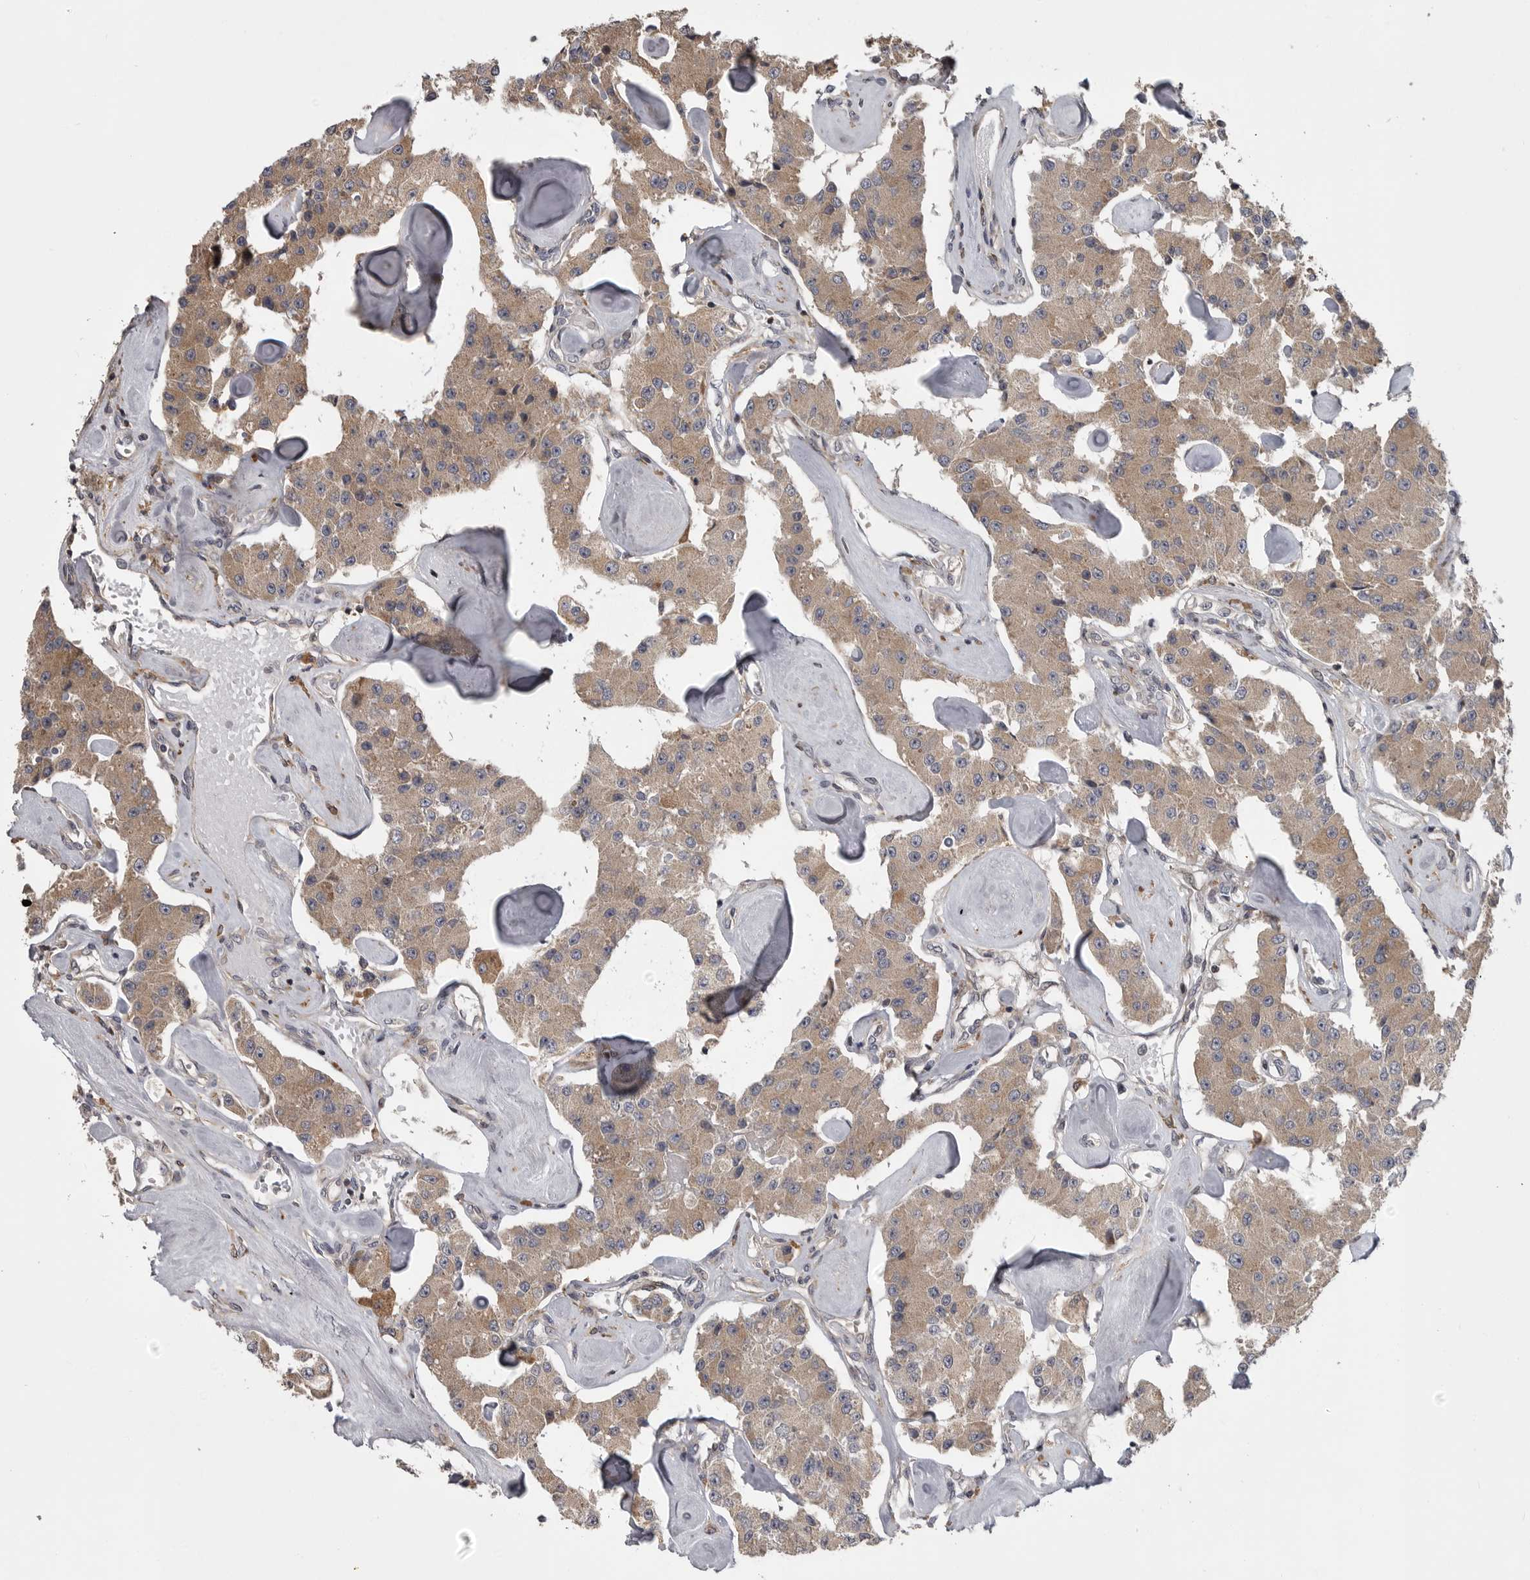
{"staining": {"intensity": "weak", "quantity": ">75%", "location": "cytoplasmic/membranous"}, "tissue": "carcinoid", "cell_type": "Tumor cells", "image_type": "cancer", "snomed": [{"axis": "morphology", "description": "Carcinoid, malignant, NOS"}, {"axis": "topography", "description": "Pancreas"}], "caption": "This is a histology image of immunohistochemistry staining of malignant carcinoid, which shows weak staining in the cytoplasmic/membranous of tumor cells.", "gene": "ZNRF1", "patient": {"sex": "male", "age": 41}}